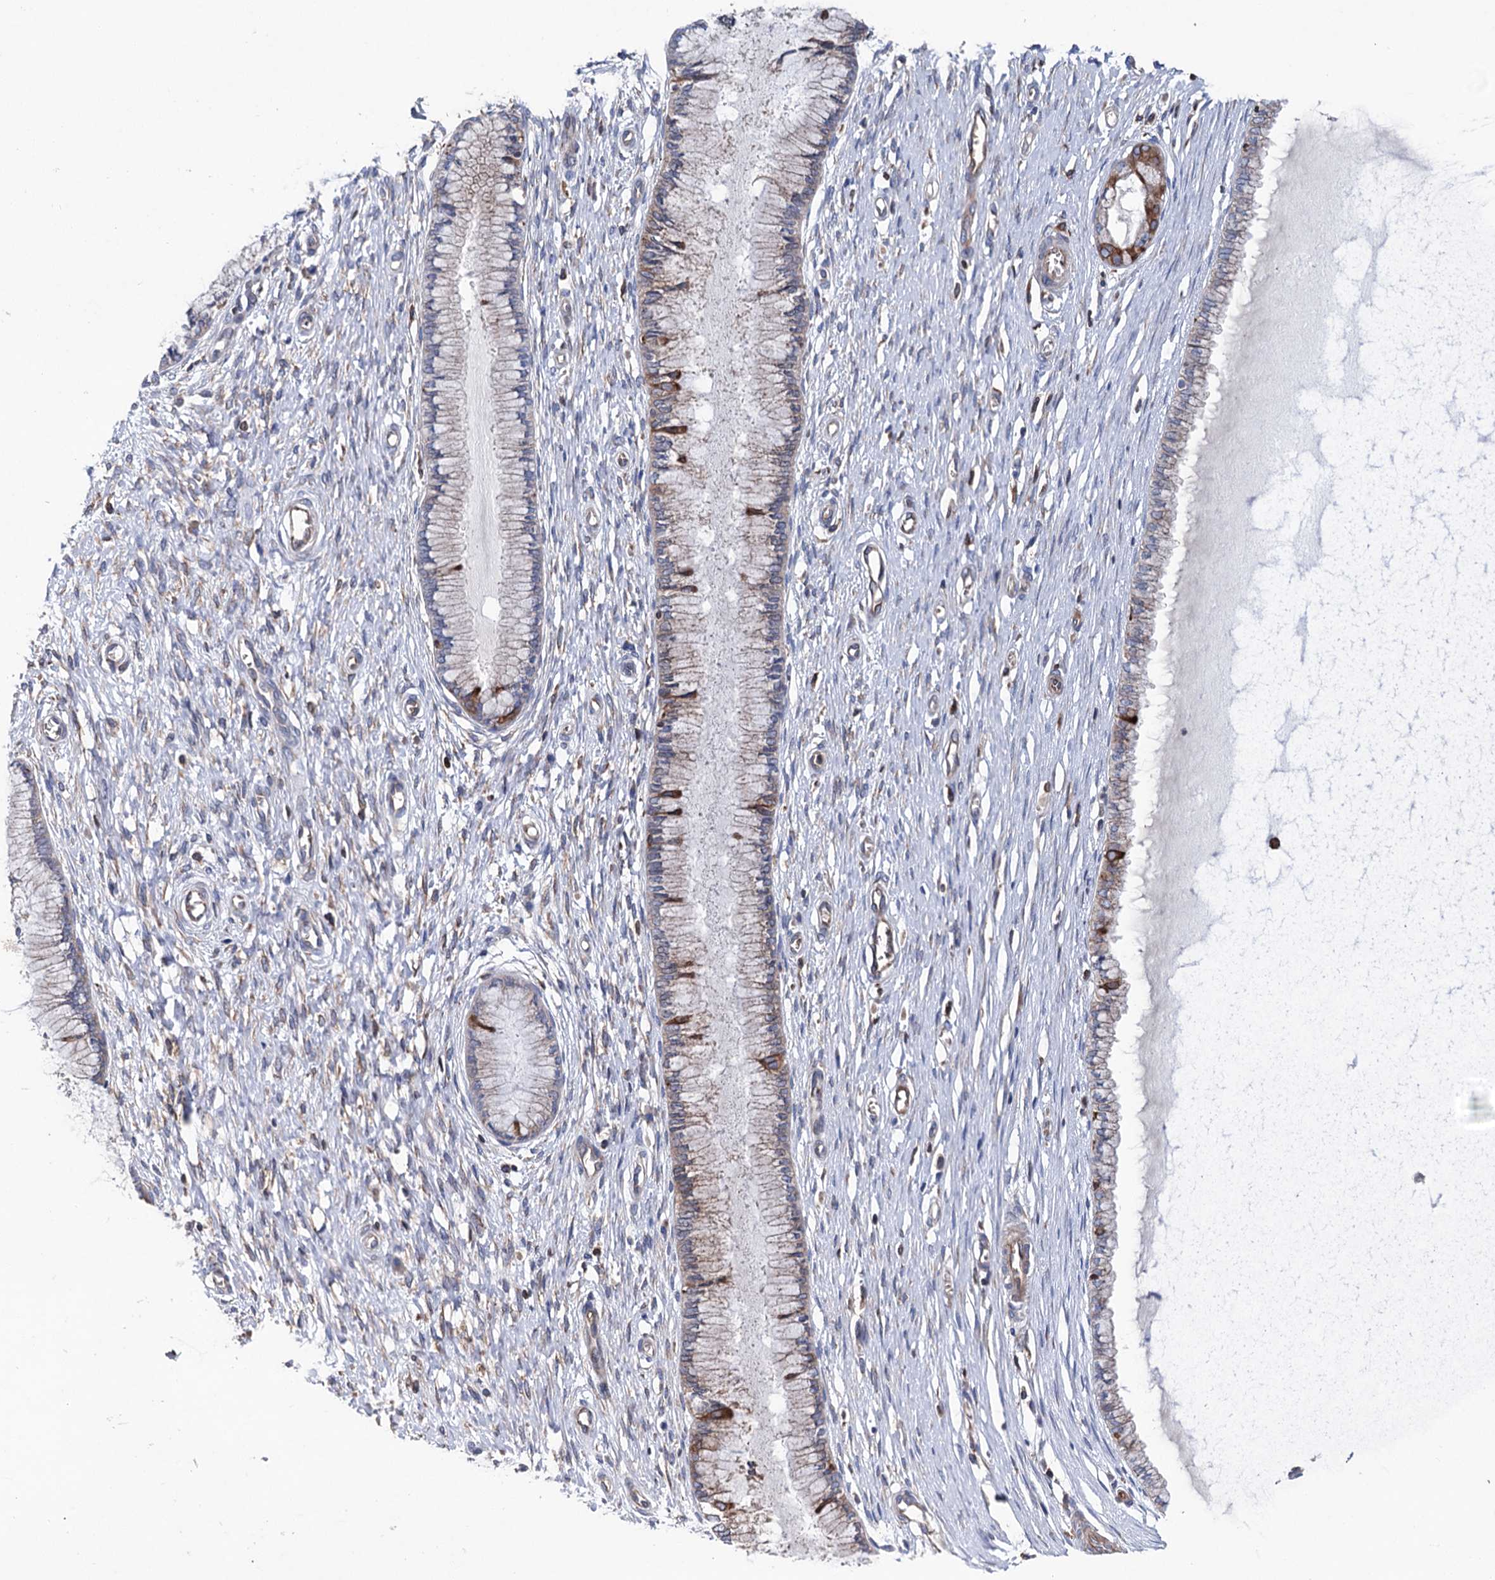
{"staining": {"intensity": "moderate", "quantity": "<25%", "location": "cytoplasmic/membranous"}, "tissue": "cervix", "cell_type": "Glandular cells", "image_type": "normal", "snomed": [{"axis": "morphology", "description": "Normal tissue, NOS"}, {"axis": "topography", "description": "Cervix"}], "caption": "A brown stain shows moderate cytoplasmic/membranous staining of a protein in glandular cells of unremarkable human cervix.", "gene": "STING1", "patient": {"sex": "female", "age": 55}}